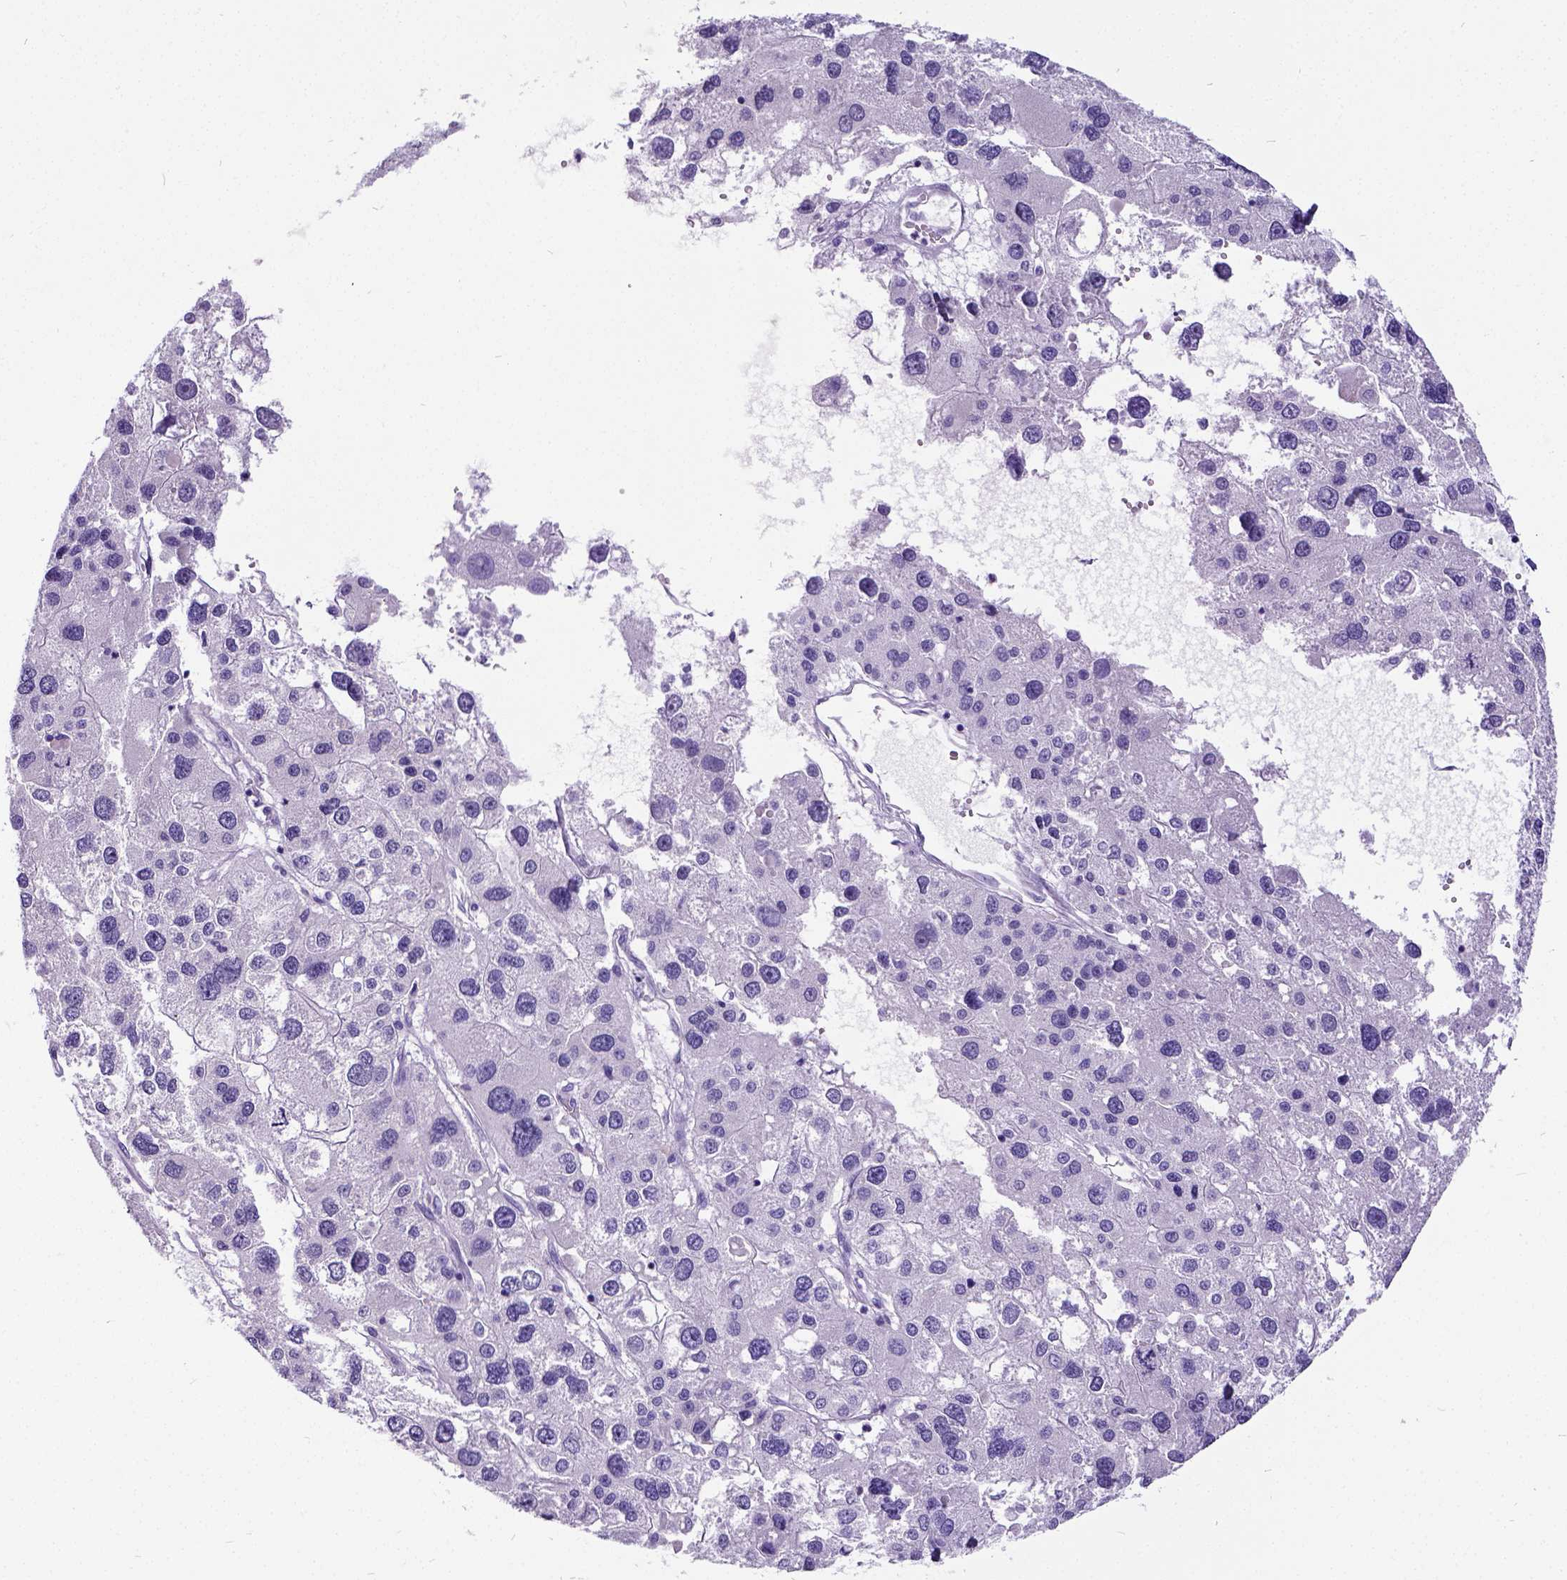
{"staining": {"intensity": "negative", "quantity": "none", "location": "none"}, "tissue": "liver cancer", "cell_type": "Tumor cells", "image_type": "cancer", "snomed": [{"axis": "morphology", "description": "Carcinoma, Hepatocellular, NOS"}, {"axis": "topography", "description": "Liver"}], "caption": "There is no significant staining in tumor cells of hepatocellular carcinoma (liver). Nuclei are stained in blue.", "gene": "SATB2", "patient": {"sex": "male", "age": 73}}